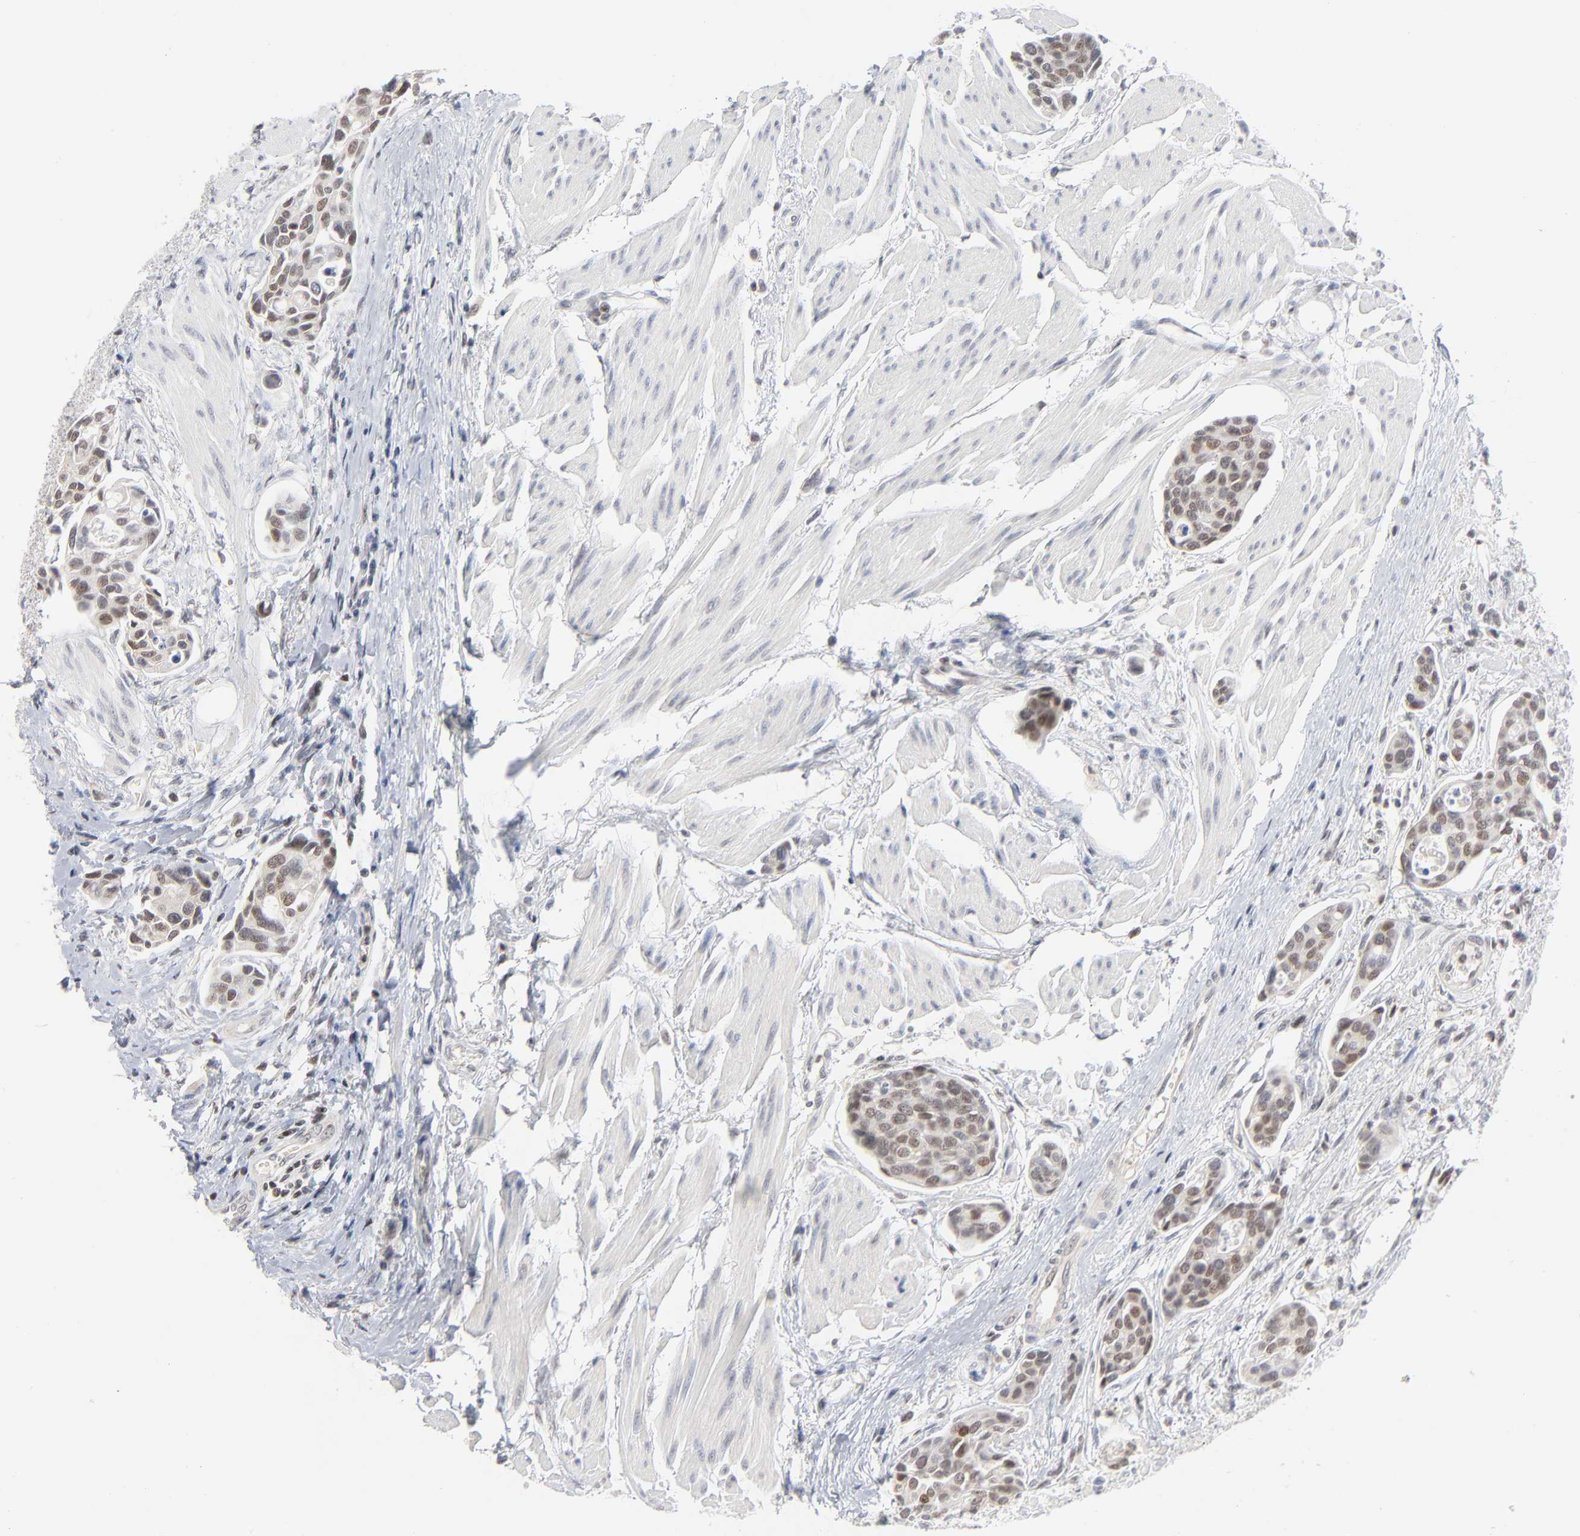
{"staining": {"intensity": "weak", "quantity": ">75%", "location": "nuclear"}, "tissue": "urothelial cancer", "cell_type": "Tumor cells", "image_type": "cancer", "snomed": [{"axis": "morphology", "description": "Urothelial carcinoma, High grade"}, {"axis": "topography", "description": "Urinary bladder"}], "caption": "Immunohistochemistry histopathology image of urothelial cancer stained for a protein (brown), which demonstrates low levels of weak nuclear positivity in approximately >75% of tumor cells.", "gene": "MAX", "patient": {"sex": "male", "age": 78}}